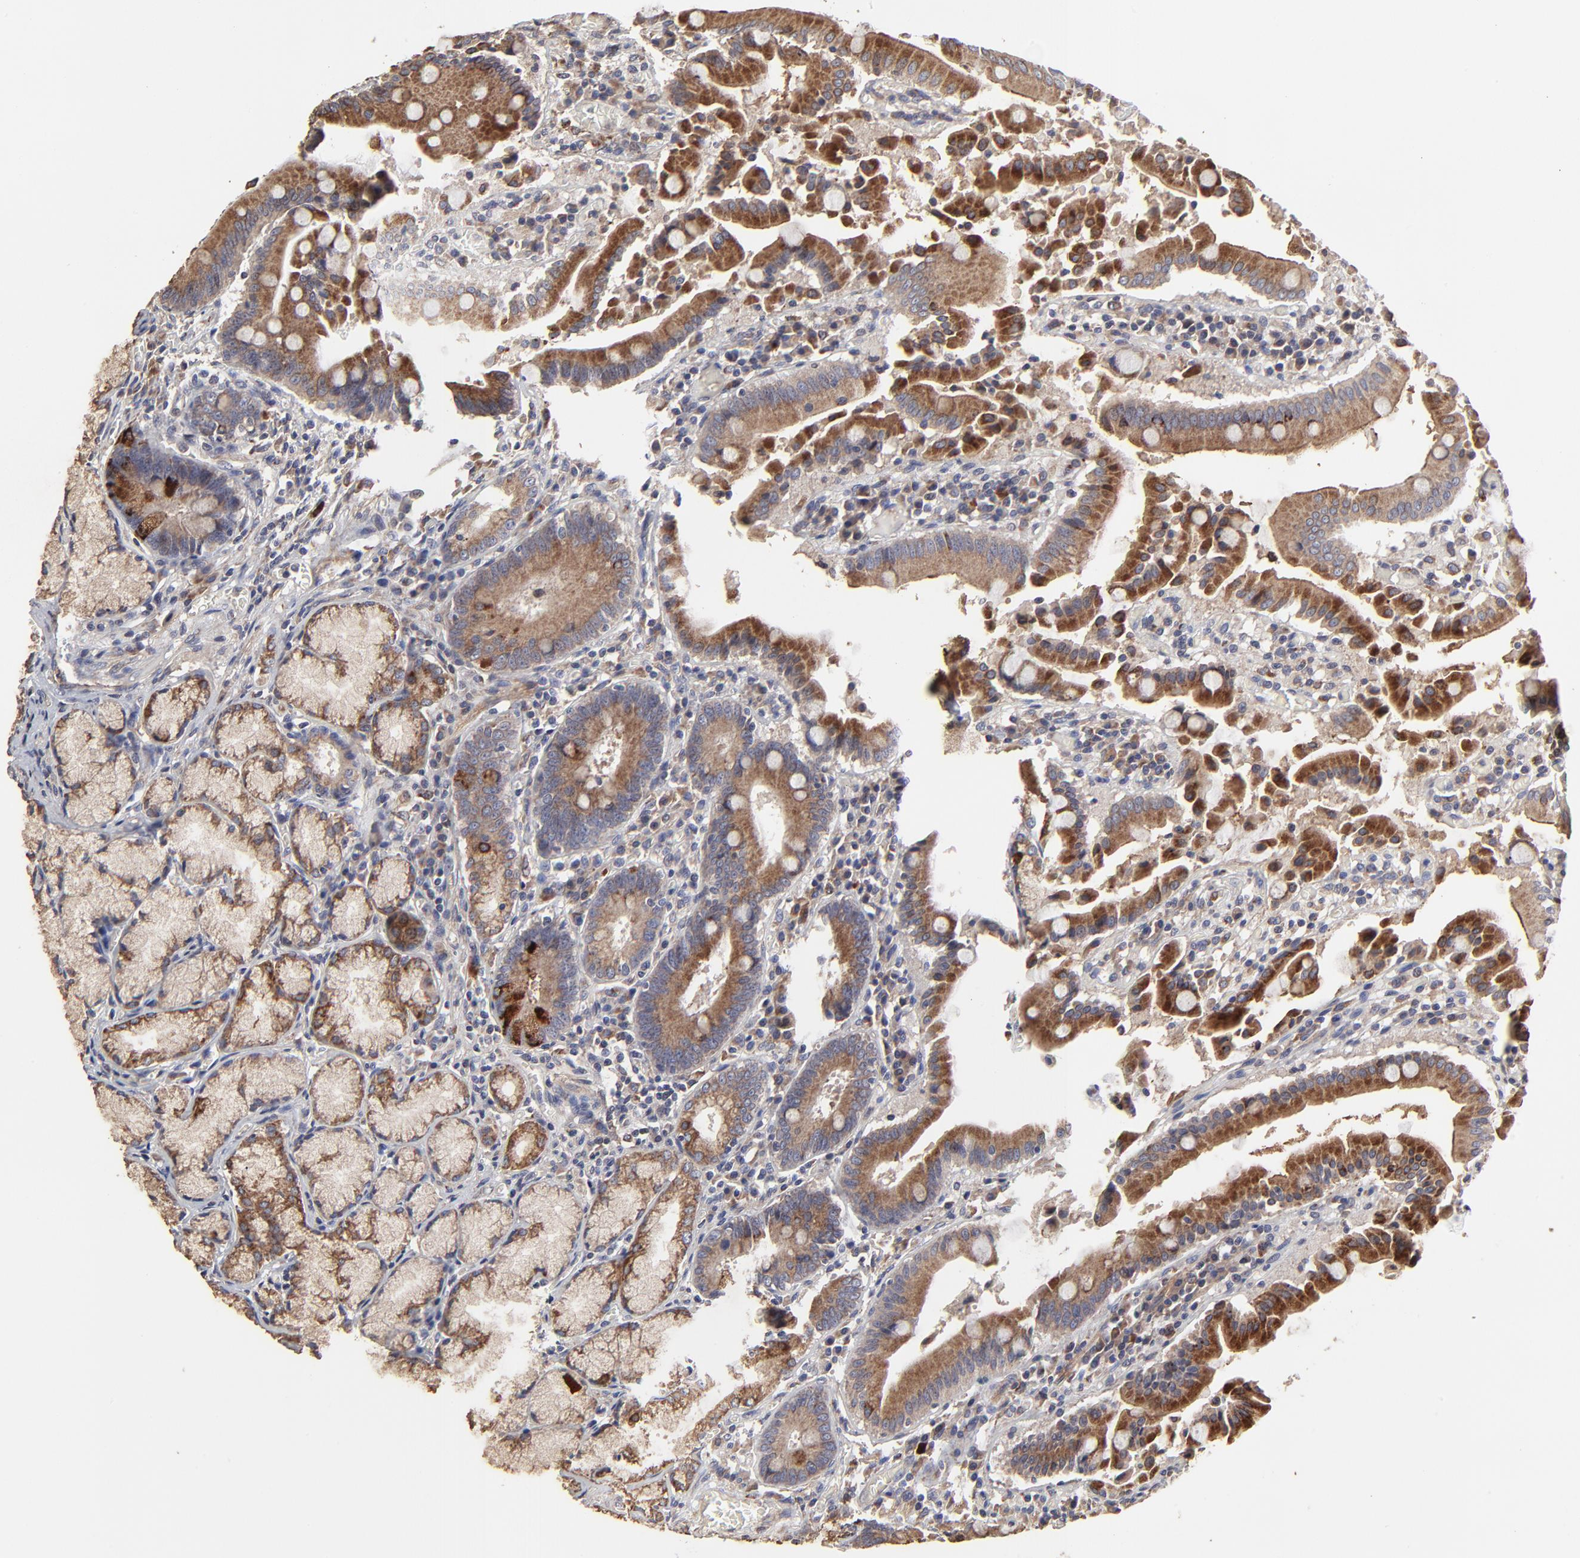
{"staining": {"intensity": "strong", "quantity": ">75%", "location": "cytoplasmic/membranous"}, "tissue": "stomach", "cell_type": "Glandular cells", "image_type": "normal", "snomed": [{"axis": "morphology", "description": "Normal tissue, NOS"}, {"axis": "topography", "description": "Stomach, lower"}], "caption": "The immunohistochemical stain shows strong cytoplasmic/membranous positivity in glandular cells of benign stomach. (DAB (3,3'-diaminobenzidine) IHC, brown staining for protein, blue staining for nuclei).", "gene": "ELP2", "patient": {"sex": "male", "age": 56}}